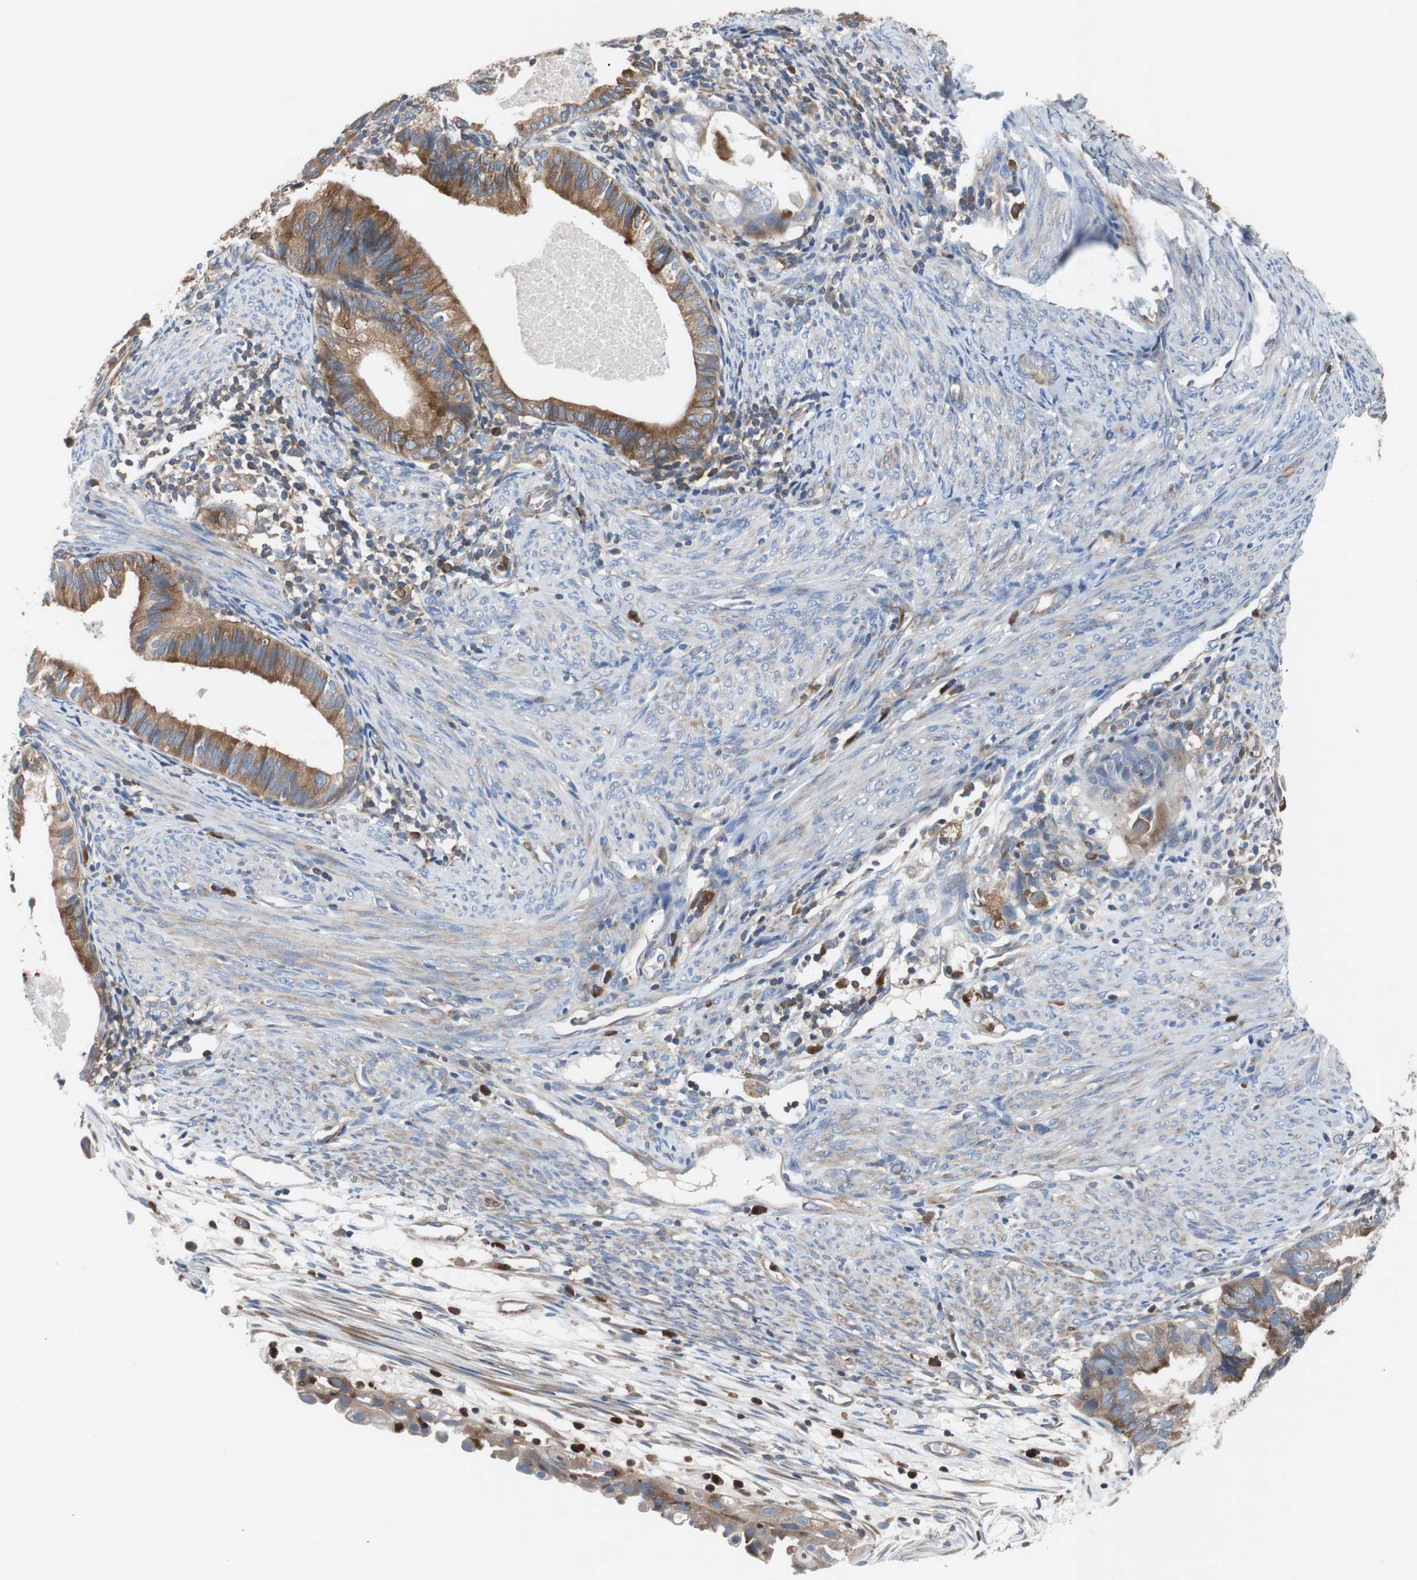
{"staining": {"intensity": "moderate", "quantity": ">75%", "location": "cytoplasmic/membranous"}, "tissue": "cervical cancer", "cell_type": "Tumor cells", "image_type": "cancer", "snomed": [{"axis": "morphology", "description": "Normal tissue, NOS"}, {"axis": "morphology", "description": "Adenocarcinoma, NOS"}, {"axis": "topography", "description": "Cervix"}, {"axis": "topography", "description": "Endometrium"}], "caption": "Tumor cells show moderate cytoplasmic/membranous expression in about >75% of cells in cervical cancer (adenocarcinoma). The protein of interest is shown in brown color, while the nuclei are stained blue.", "gene": "GYS1", "patient": {"sex": "female", "age": 86}}